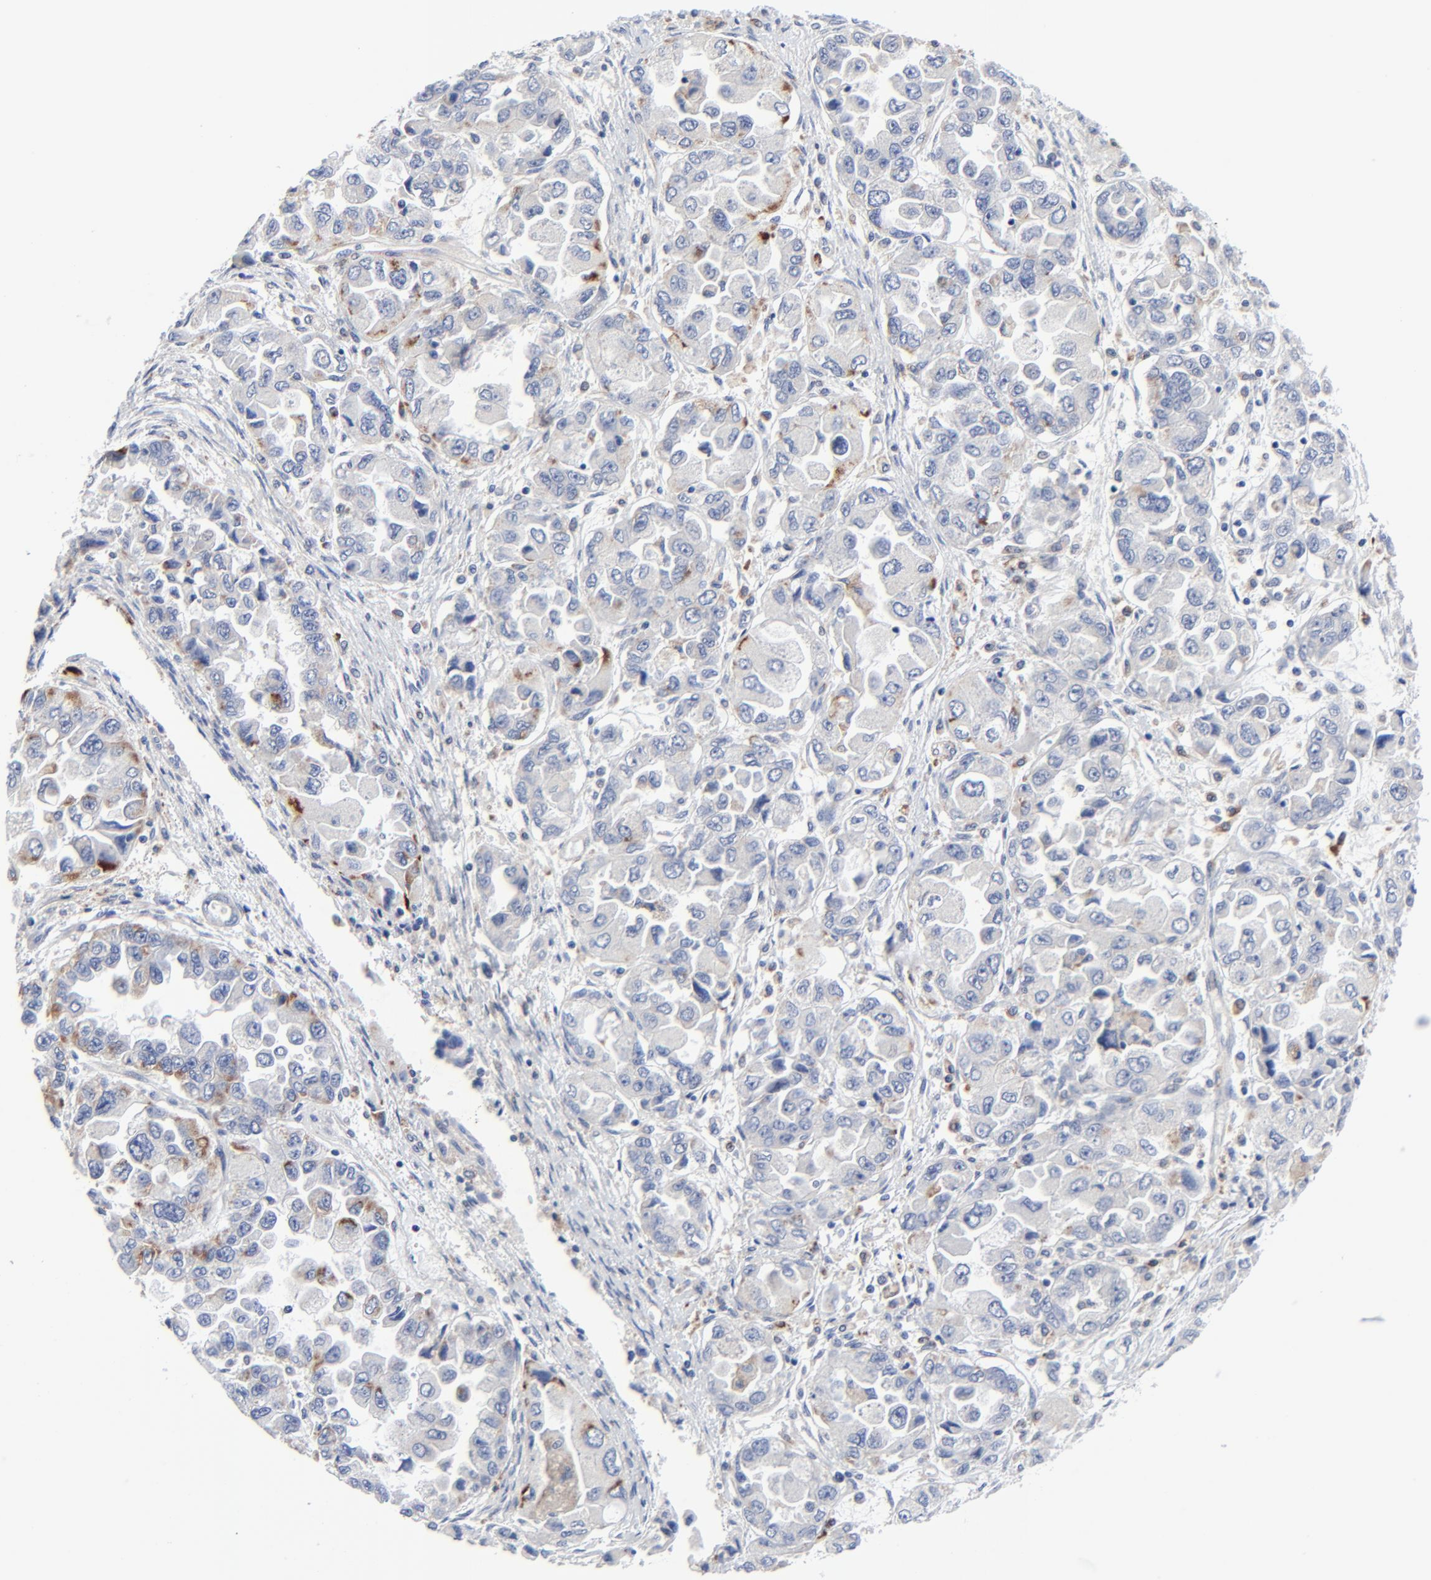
{"staining": {"intensity": "moderate", "quantity": "<25%", "location": "cytoplasmic/membranous"}, "tissue": "ovarian cancer", "cell_type": "Tumor cells", "image_type": "cancer", "snomed": [{"axis": "morphology", "description": "Cystadenocarcinoma, serous, NOS"}, {"axis": "topography", "description": "Ovary"}], "caption": "Moderate cytoplasmic/membranous expression for a protein is appreciated in about <25% of tumor cells of ovarian cancer using IHC.", "gene": "DHRSX", "patient": {"sex": "female", "age": 84}}